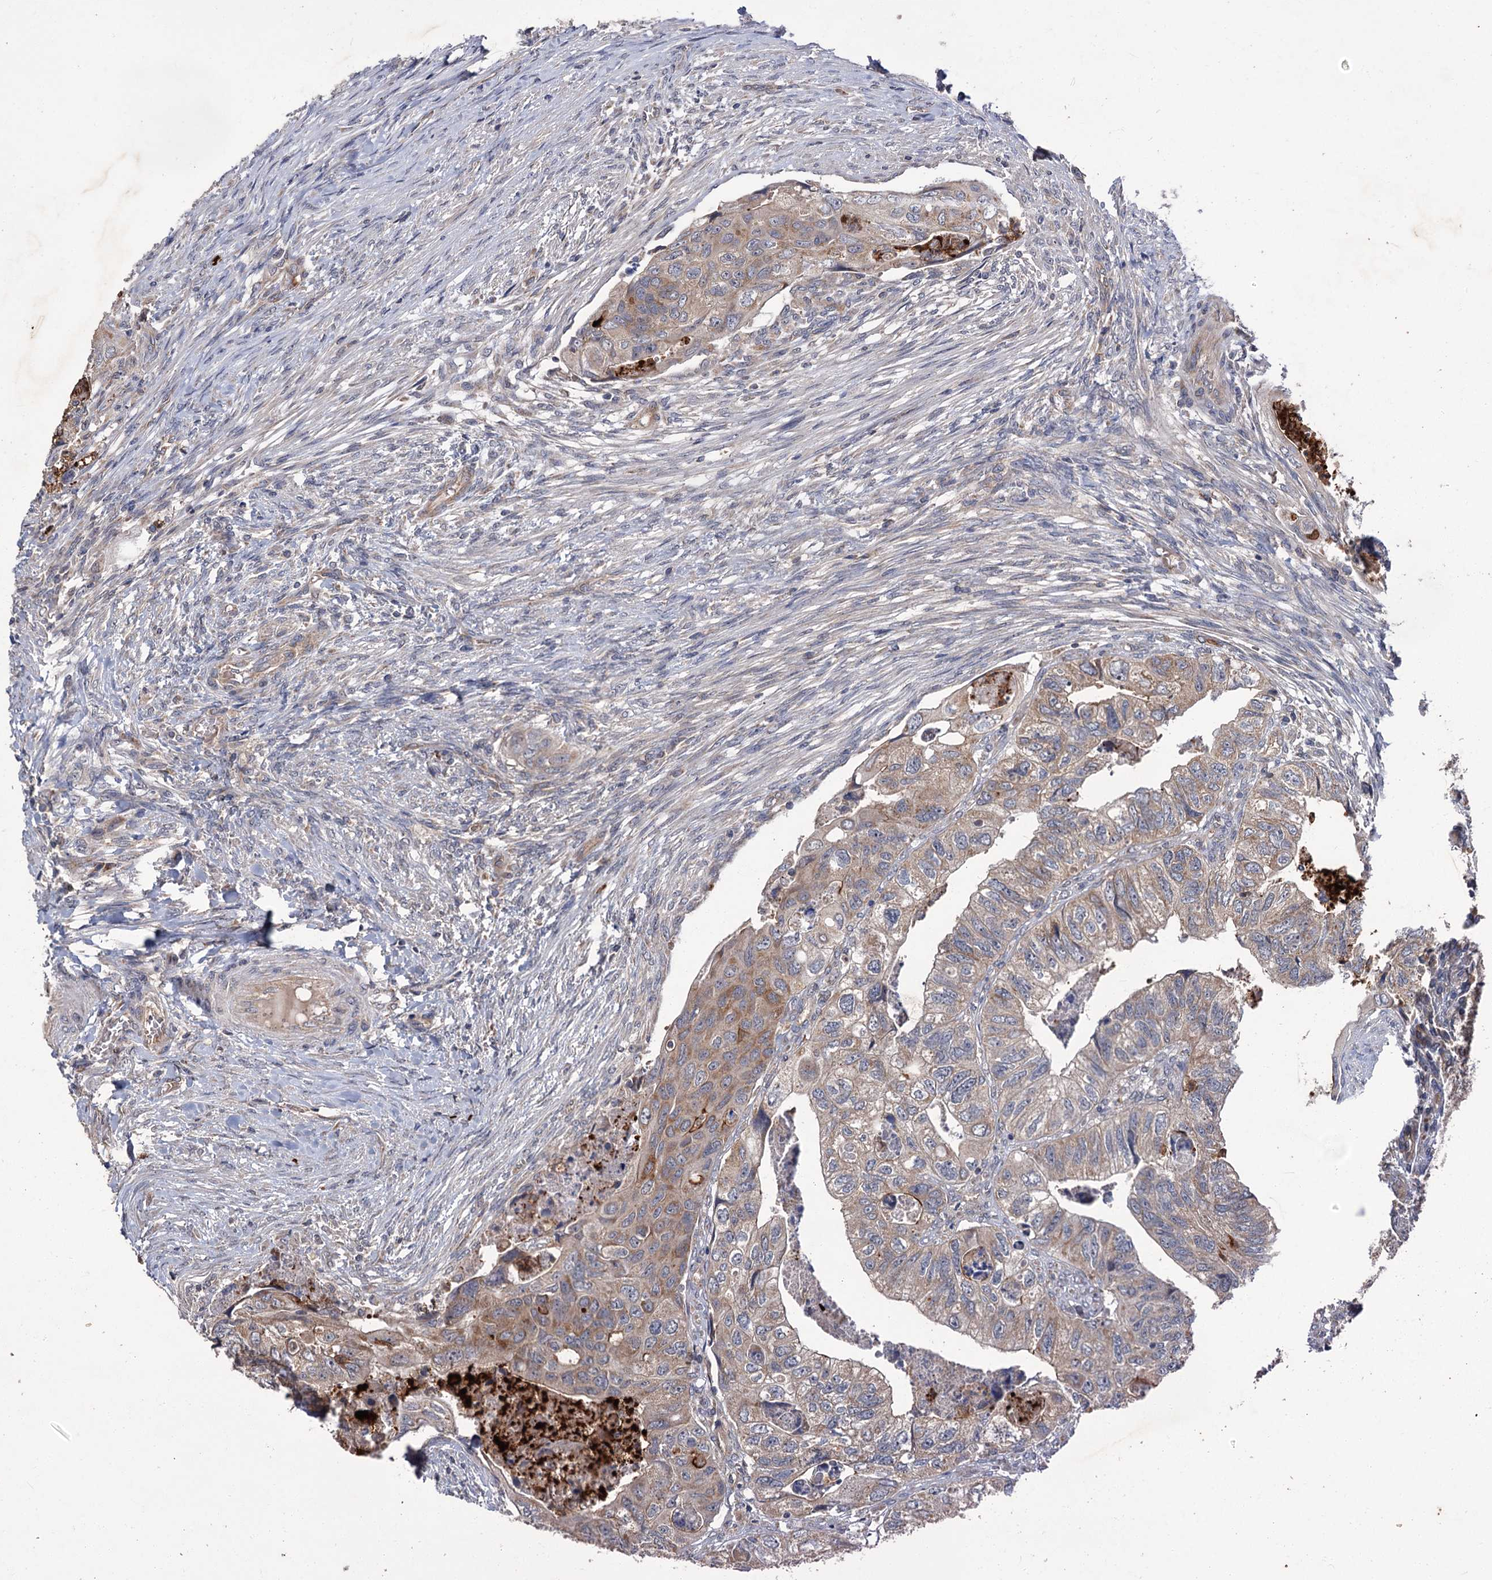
{"staining": {"intensity": "weak", "quantity": ">75%", "location": "cytoplasmic/membranous"}, "tissue": "colorectal cancer", "cell_type": "Tumor cells", "image_type": "cancer", "snomed": [{"axis": "morphology", "description": "Adenocarcinoma, NOS"}, {"axis": "topography", "description": "Rectum"}], "caption": "Immunohistochemical staining of adenocarcinoma (colorectal) reveals low levels of weak cytoplasmic/membranous protein expression in approximately >75% of tumor cells.", "gene": "DYNC2H1", "patient": {"sex": "male", "age": 63}}